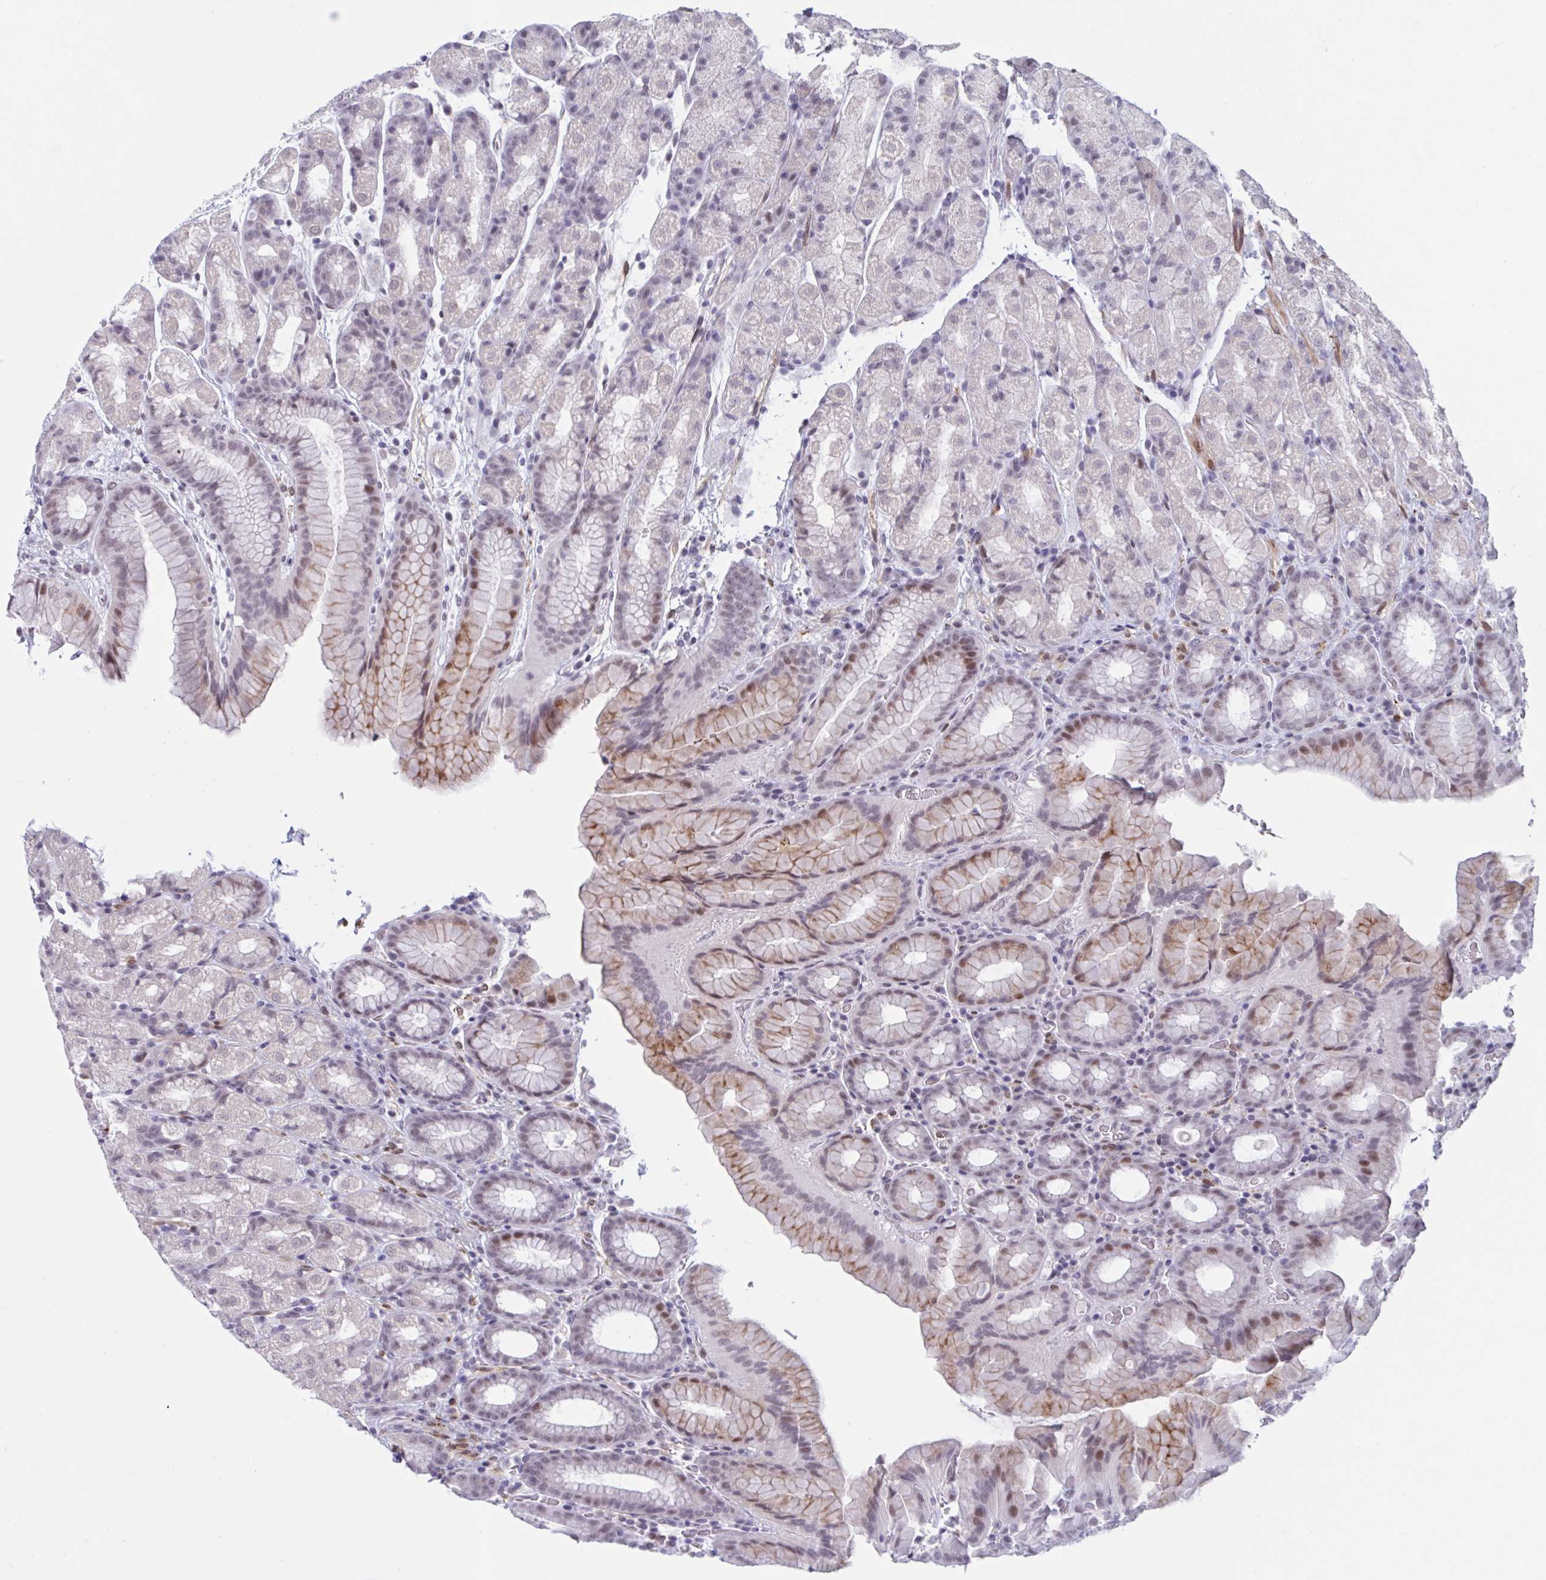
{"staining": {"intensity": "moderate", "quantity": "<25%", "location": "cytoplasmic/membranous,nuclear"}, "tissue": "stomach", "cell_type": "Glandular cells", "image_type": "normal", "snomed": [{"axis": "morphology", "description": "Normal tissue, NOS"}, {"axis": "topography", "description": "Stomach, upper"}, {"axis": "topography", "description": "Stomach"}], "caption": "A low amount of moderate cytoplasmic/membranous,nuclear positivity is appreciated in approximately <25% of glandular cells in benign stomach. The protein of interest is shown in brown color, while the nuclei are stained blue.", "gene": "HSD17B6", "patient": {"sex": "male", "age": 68}}